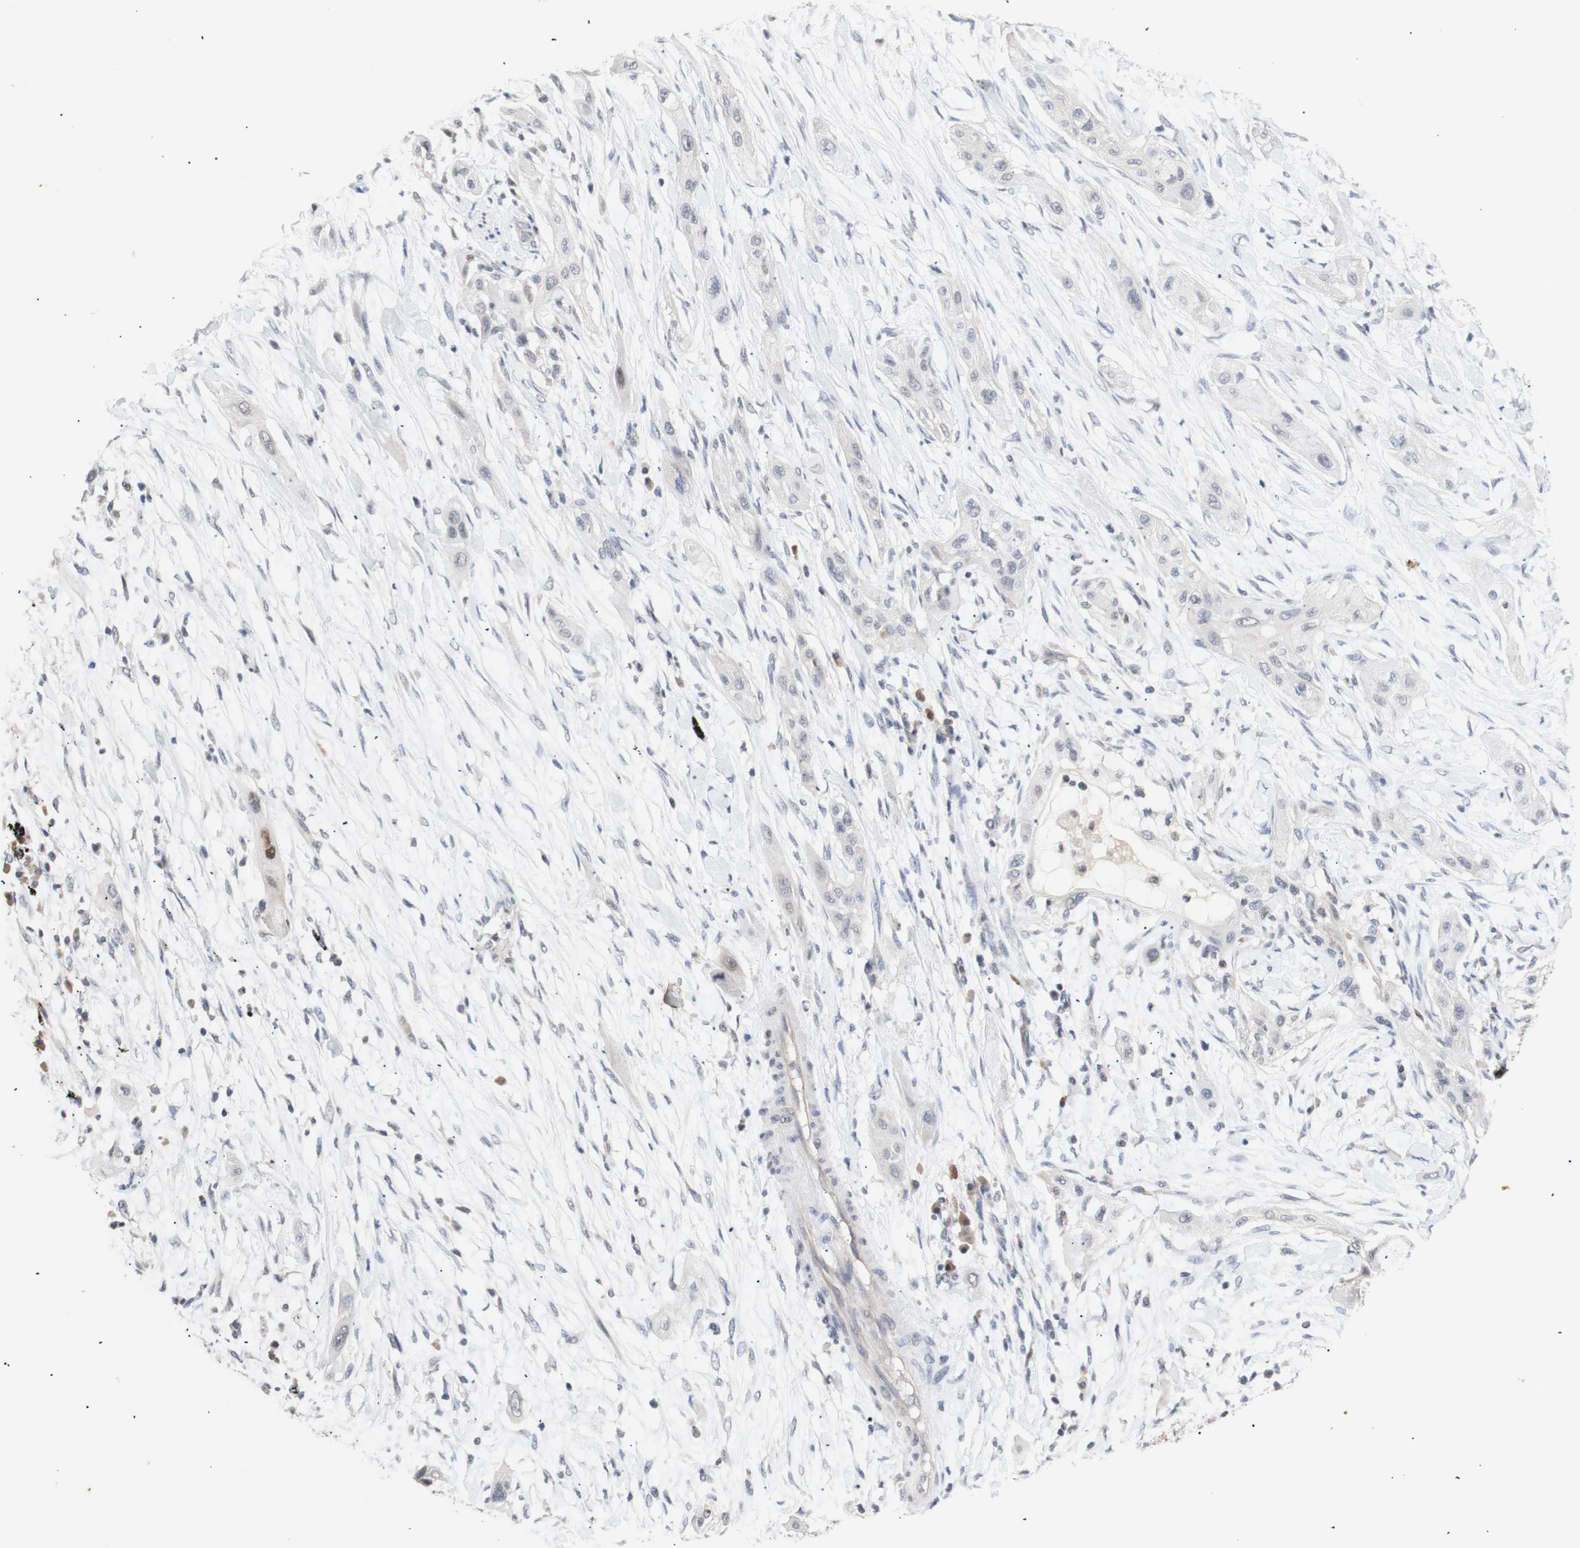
{"staining": {"intensity": "negative", "quantity": "none", "location": "none"}, "tissue": "lung cancer", "cell_type": "Tumor cells", "image_type": "cancer", "snomed": [{"axis": "morphology", "description": "Squamous cell carcinoma, NOS"}, {"axis": "topography", "description": "Lung"}], "caption": "Immunohistochemistry (IHC) histopathology image of squamous cell carcinoma (lung) stained for a protein (brown), which exhibits no expression in tumor cells. The staining was performed using DAB to visualize the protein expression in brown, while the nuclei were stained in blue with hematoxylin (Magnification: 20x).", "gene": "FOSB", "patient": {"sex": "female", "age": 47}}